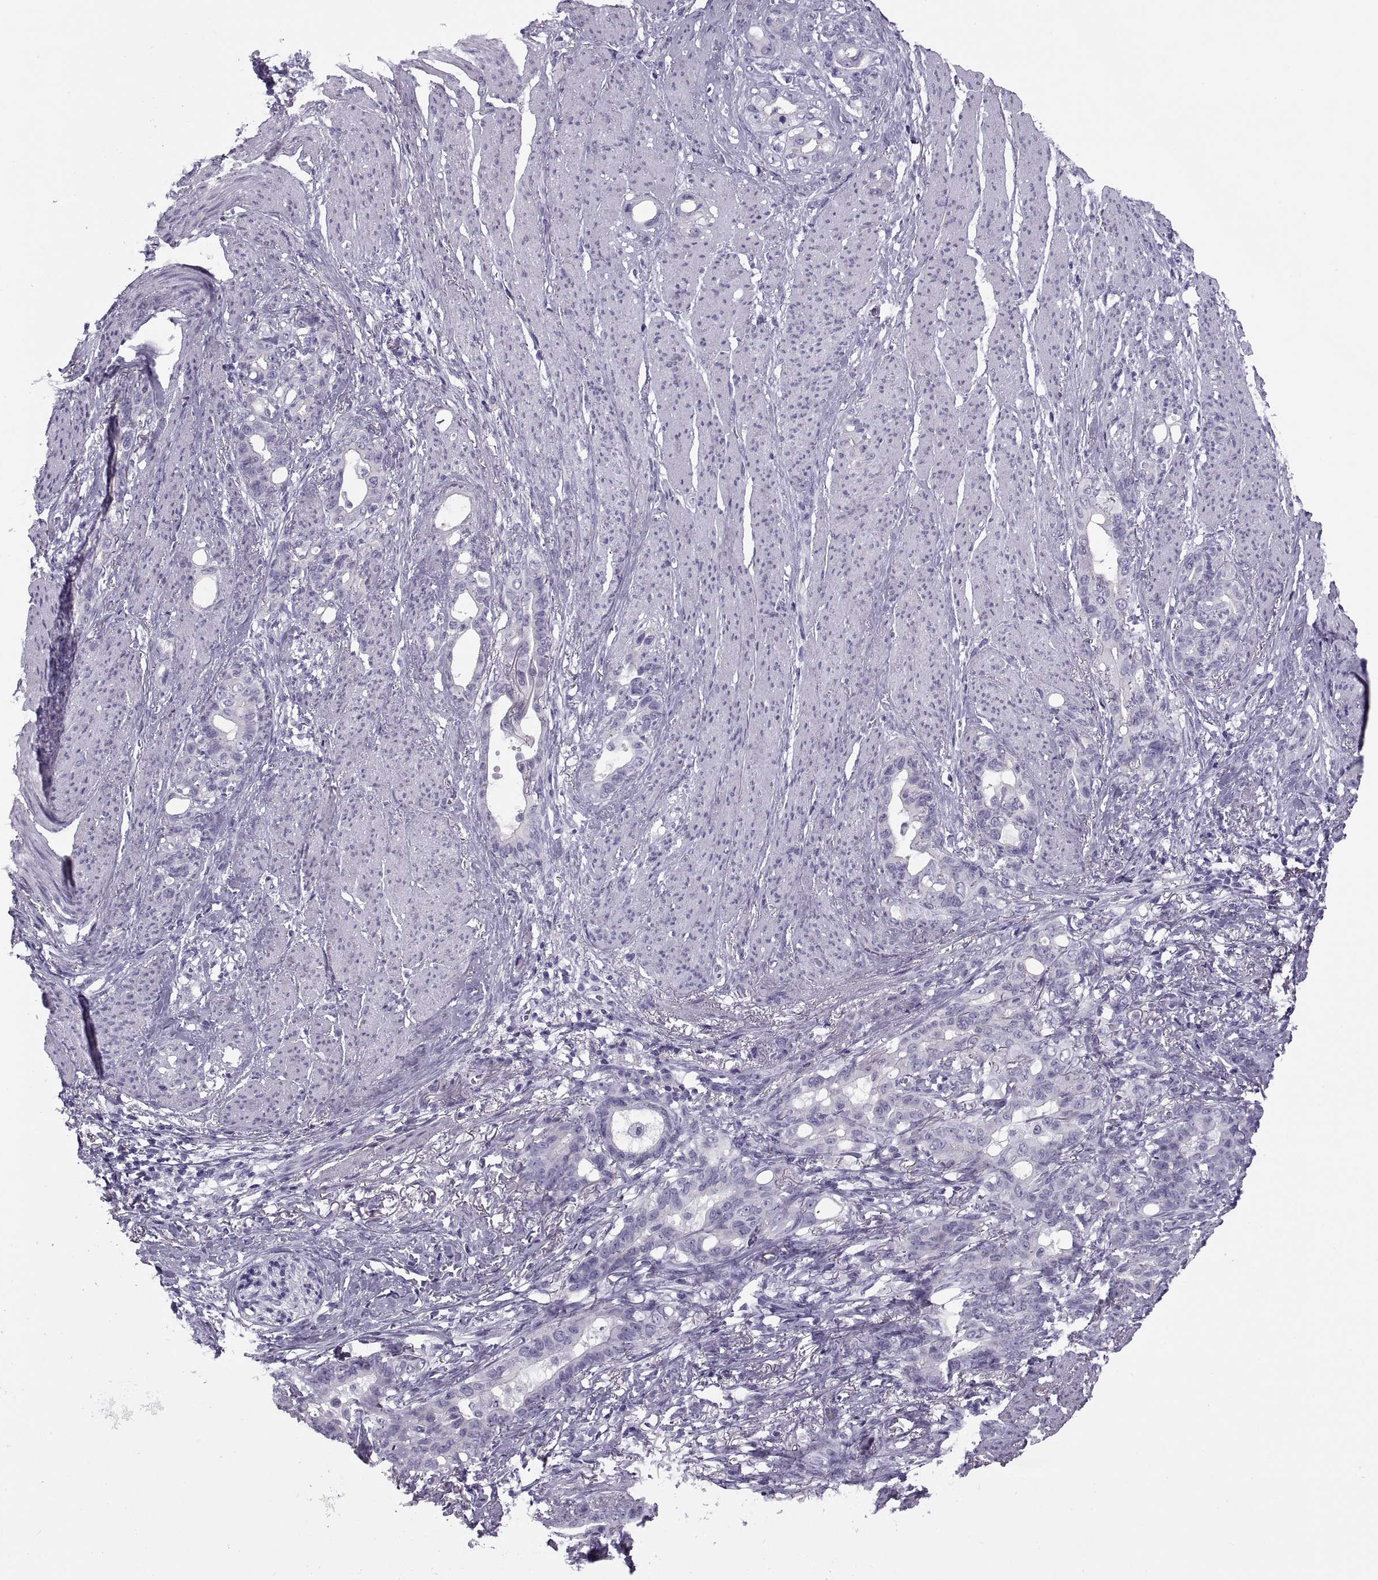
{"staining": {"intensity": "negative", "quantity": "none", "location": "none"}, "tissue": "stomach cancer", "cell_type": "Tumor cells", "image_type": "cancer", "snomed": [{"axis": "morphology", "description": "Normal tissue, NOS"}, {"axis": "morphology", "description": "Adenocarcinoma, NOS"}, {"axis": "topography", "description": "Esophagus"}, {"axis": "topography", "description": "Stomach, upper"}], "caption": "Tumor cells are negative for protein expression in human stomach adenocarcinoma.", "gene": "RLBP1", "patient": {"sex": "male", "age": 62}}